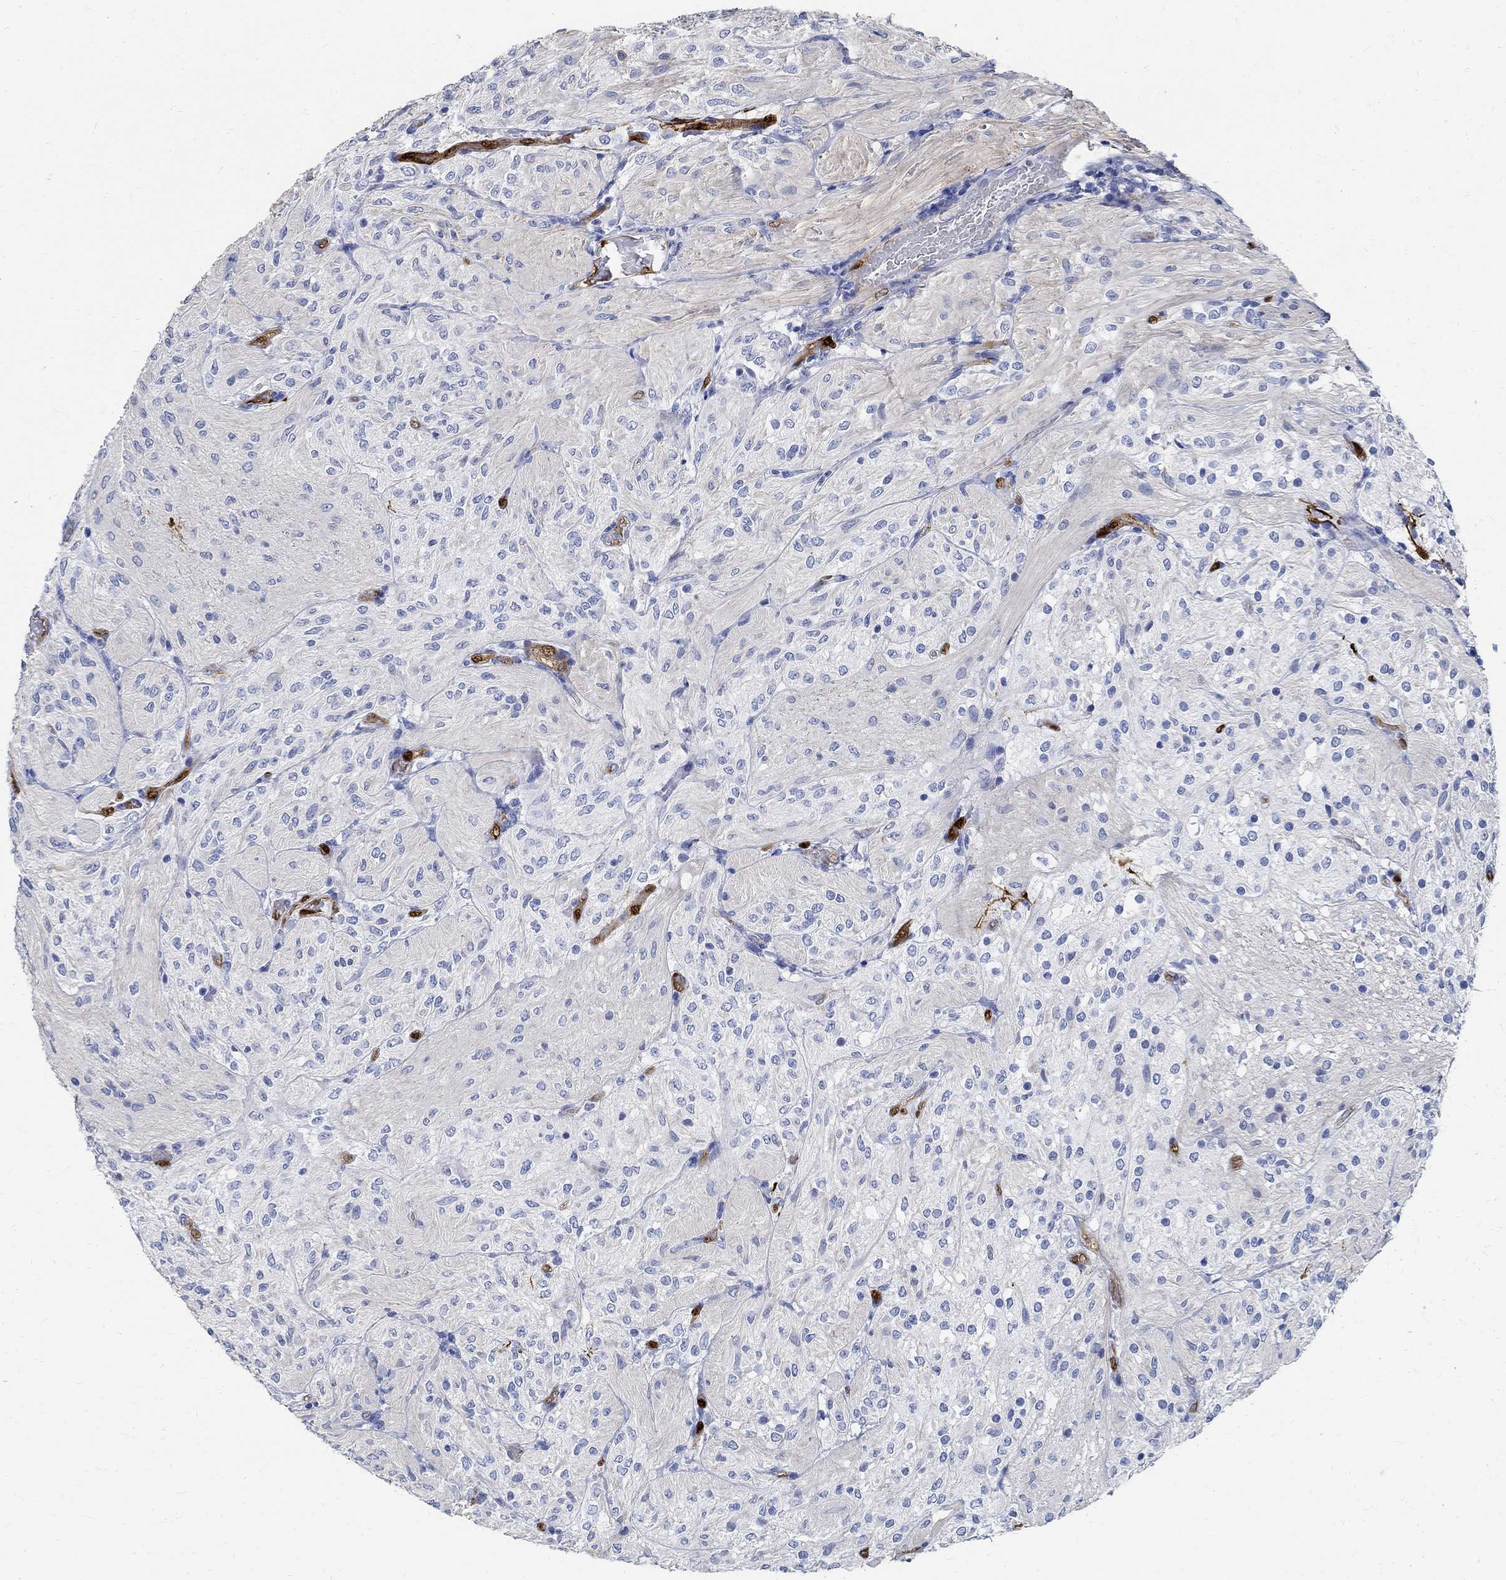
{"staining": {"intensity": "negative", "quantity": "none", "location": "none"}, "tissue": "glioma", "cell_type": "Tumor cells", "image_type": "cancer", "snomed": [{"axis": "morphology", "description": "Glioma, malignant, Low grade"}, {"axis": "topography", "description": "Brain"}], "caption": "High power microscopy micrograph of an IHC histopathology image of malignant glioma (low-grade), revealing no significant expression in tumor cells. Nuclei are stained in blue.", "gene": "PRX", "patient": {"sex": "male", "age": 3}}